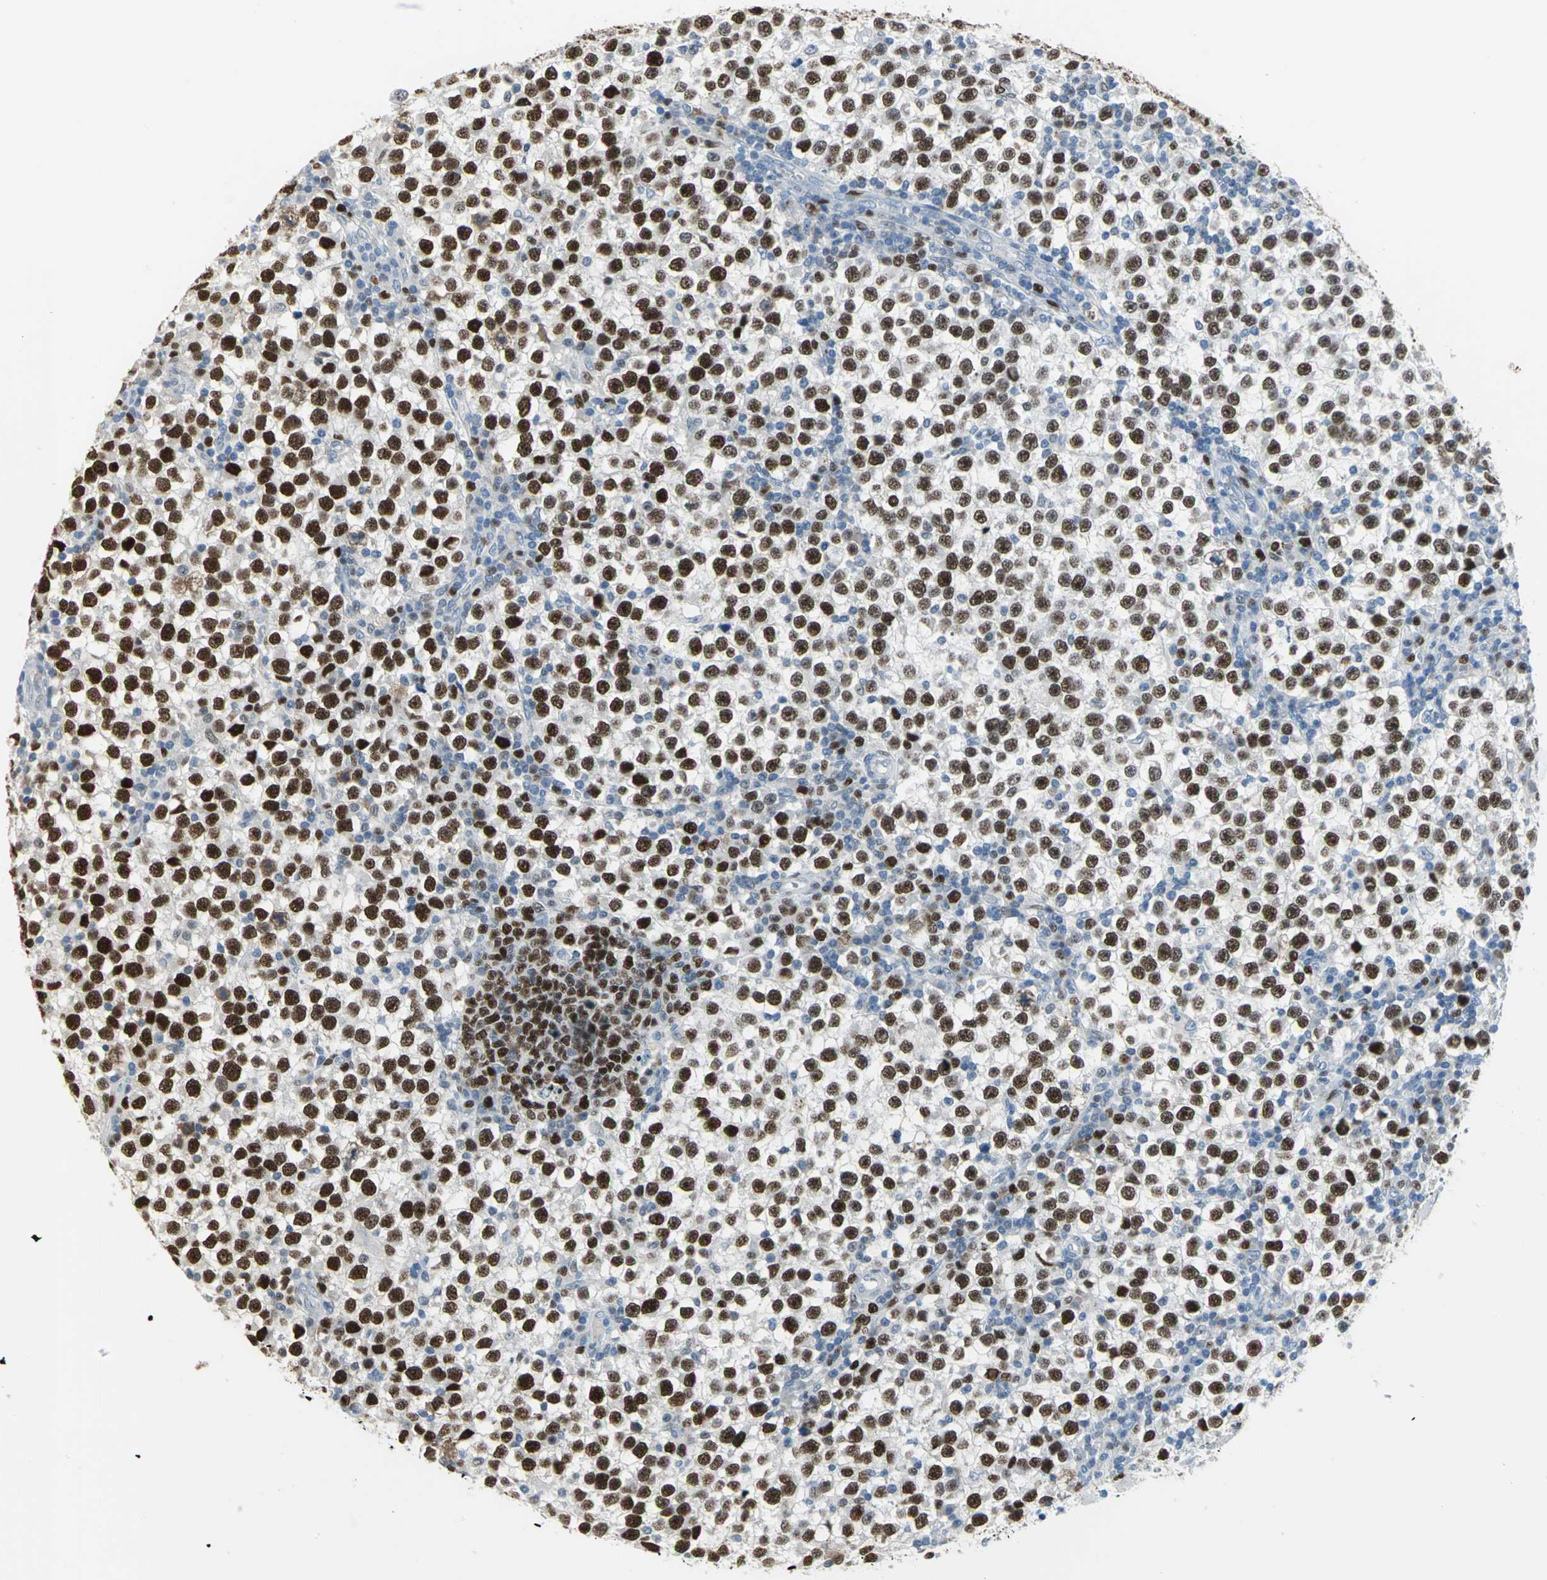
{"staining": {"intensity": "strong", "quantity": ">75%", "location": "cytoplasmic/membranous"}, "tissue": "testis cancer", "cell_type": "Tumor cells", "image_type": "cancer", "snomed": [{"axis": "morphology", "description": "Seminoma, NOS"}, {"axis": "topography", "description": "Testis"}], "caption": "Protein staining of testis cancer tissue exhibits strong cytoplasmic/membranous positivity in approximately >75% of tumor cells.", "gene": "MCM3", "patient": {"sex": "male", "age": 65}}